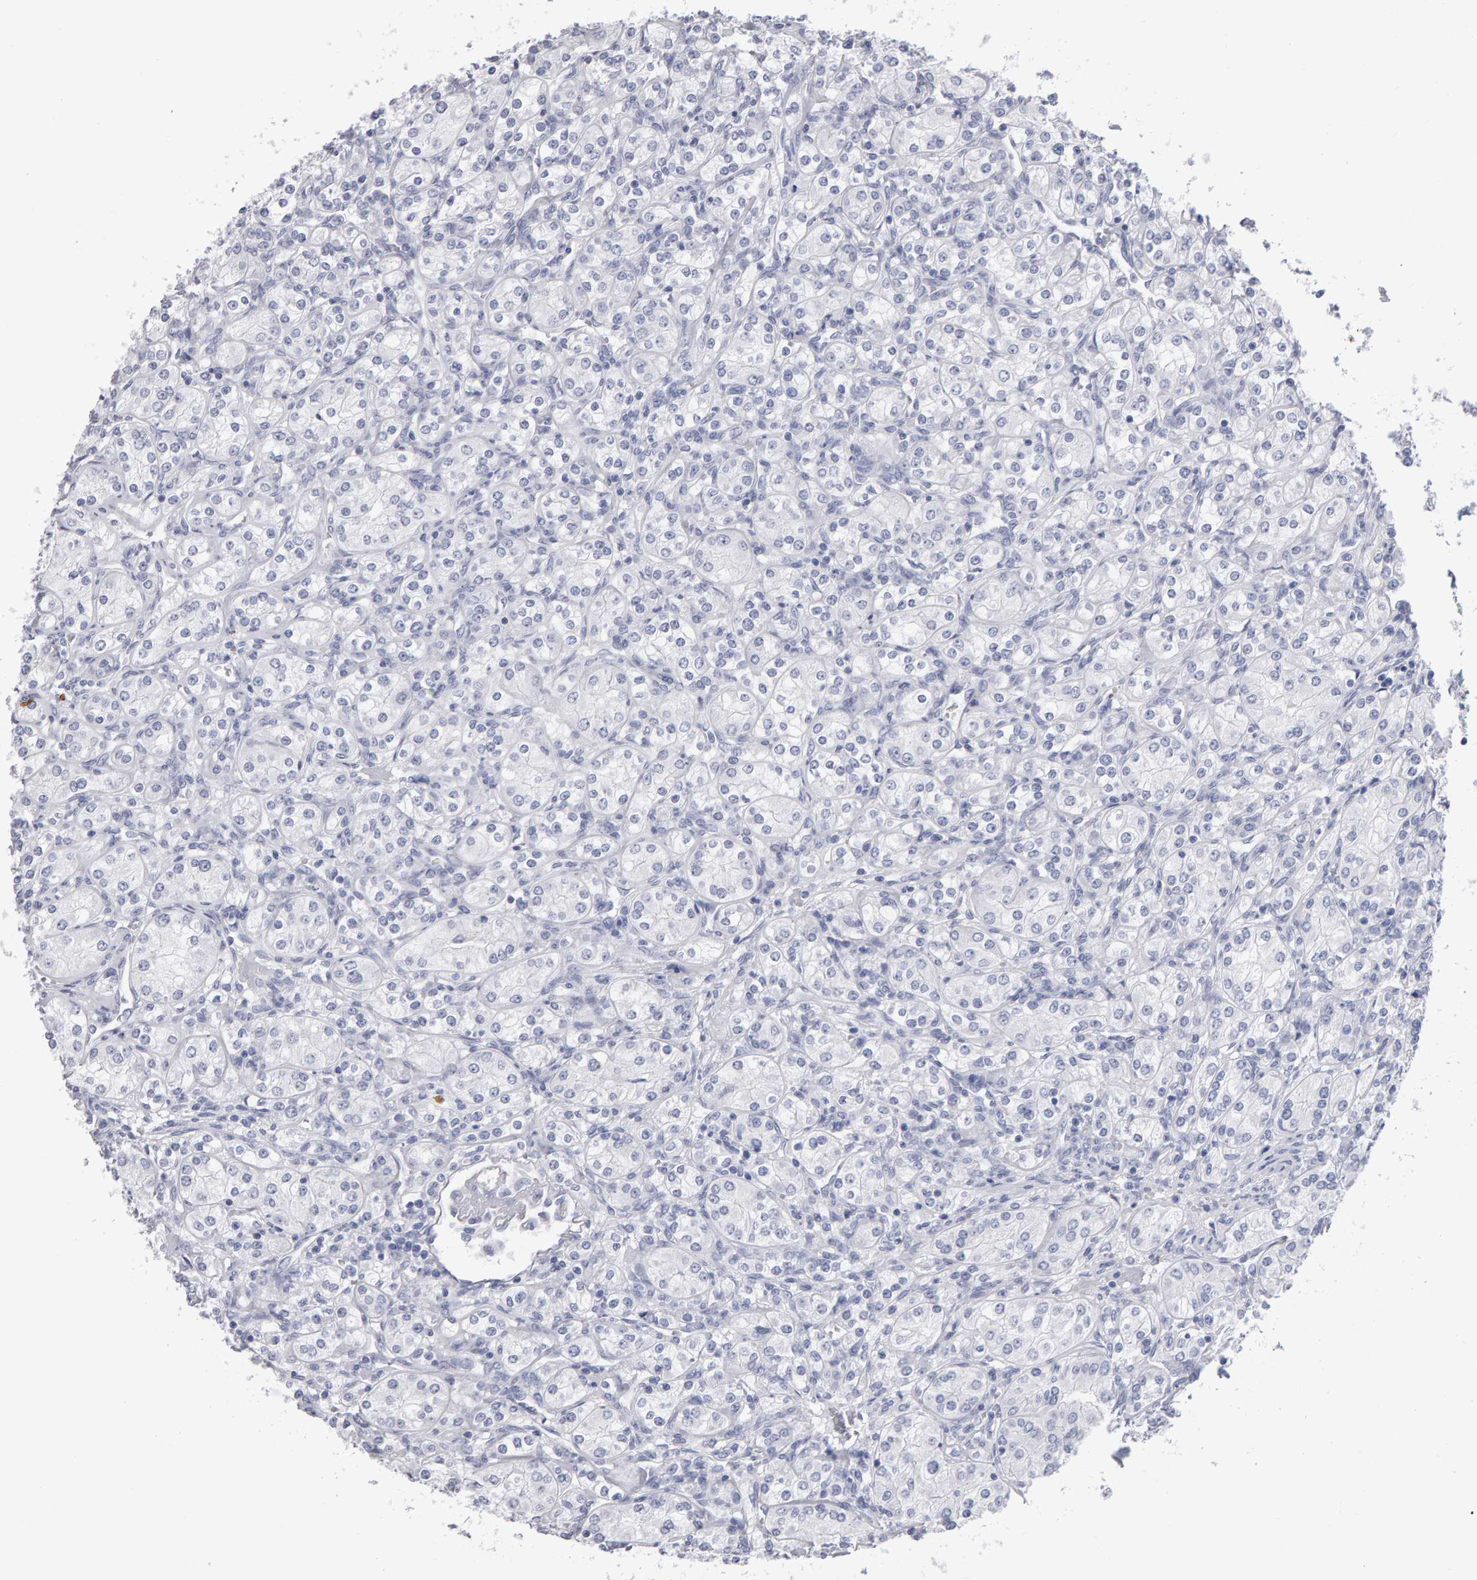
{"staining": {"intensity": "negative", "quantity": "none", "location": "none"}, "tissue": "renal cancer", "cell_type": "Tumor cells", "image_type": "cancer", "snomed": [{"axis": "morphology", "description": "Adenocarcinoma, NOS"}, {"axis": "topography", "description": "Kidney"}], "caption": "This histopathology image is of renal cancer (adenocarcinoma) stained with immunohistochemistry to label a protein in brown with the nuclei are counter-stained blue. There is no expression in tumor cells.", "gene": "NCDN", "patient": {"sex": "male", "age": 77}}